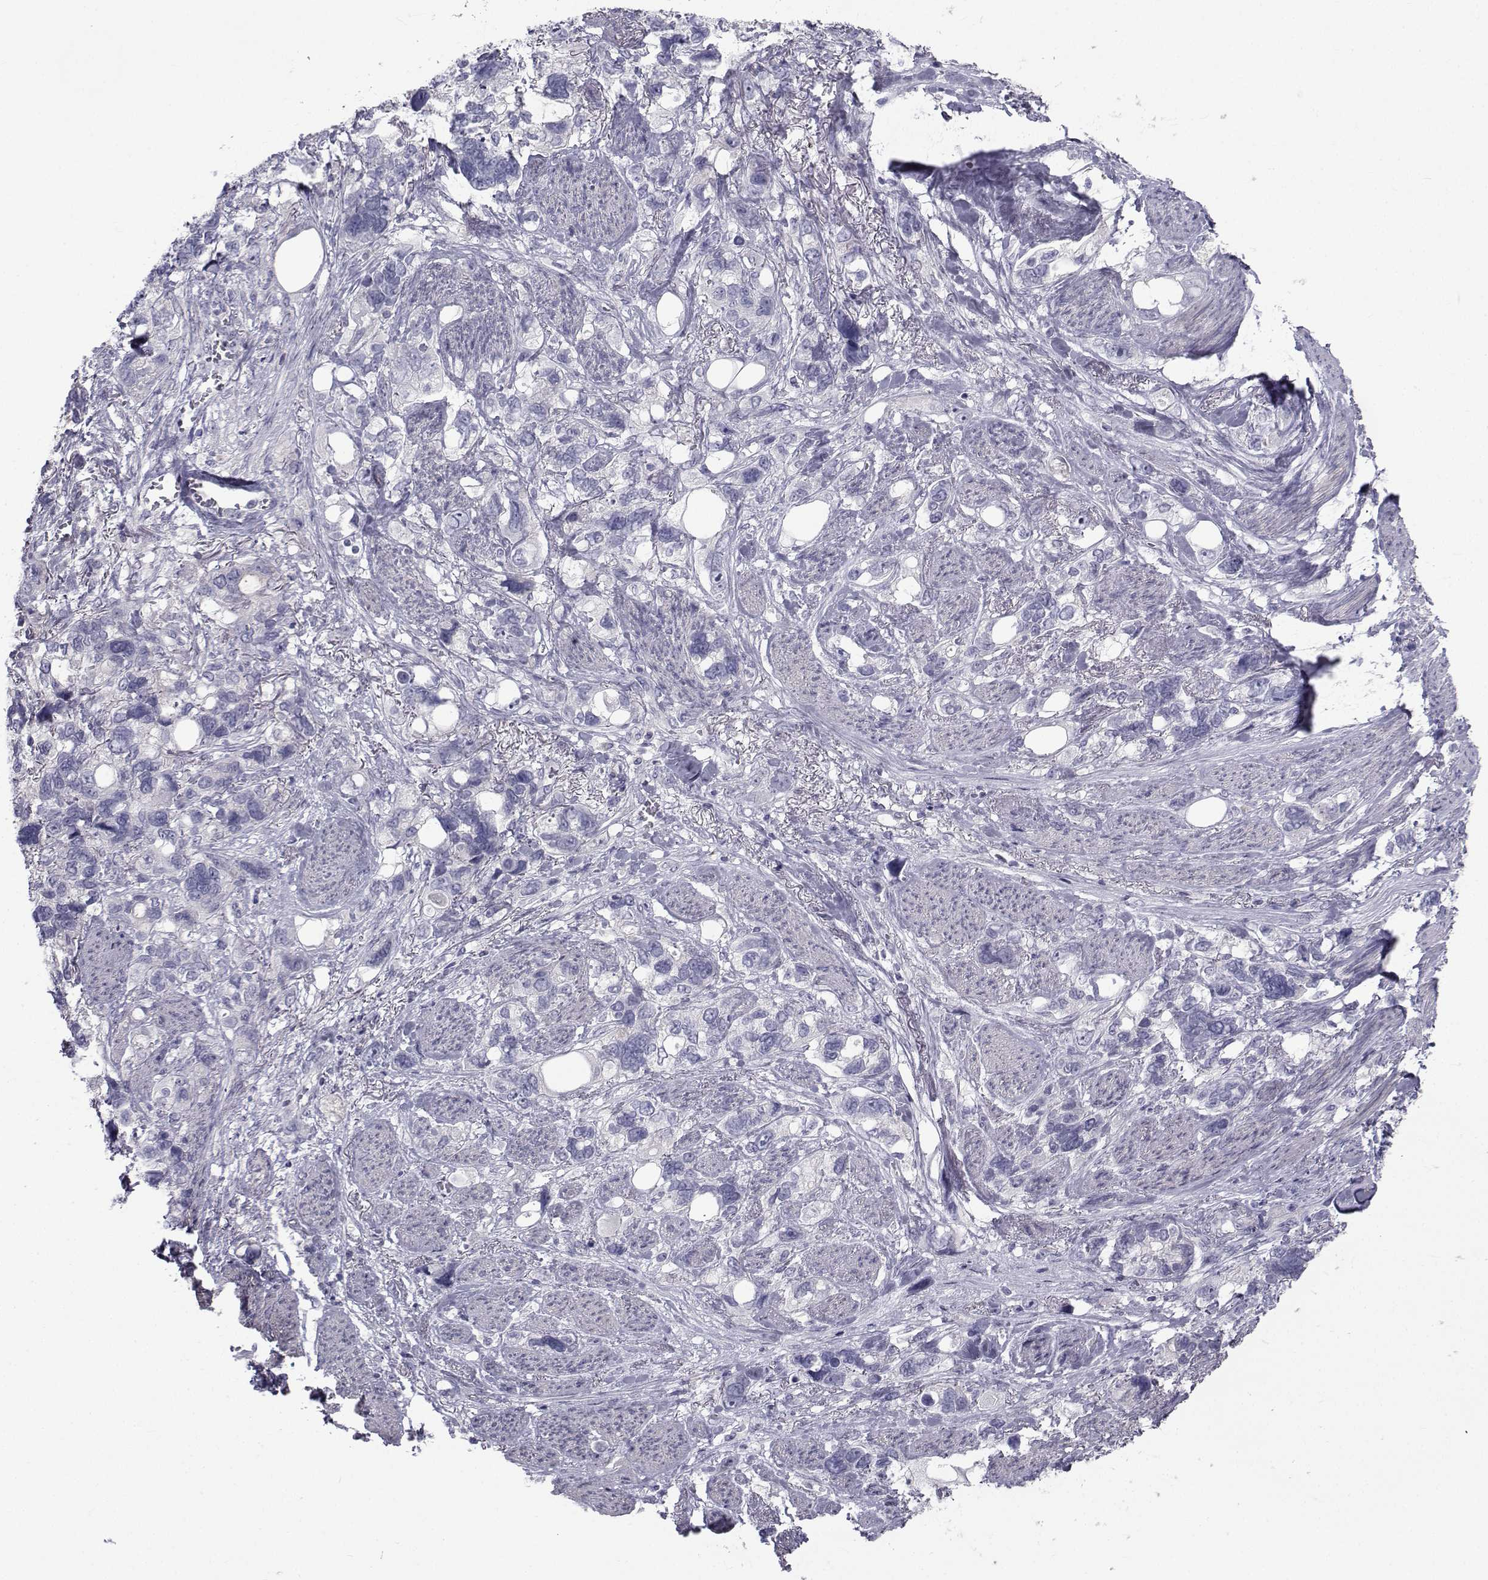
{"staining": {"intensity": "negative", "quantity": "none", "location": "none"}, "tissue": "stomach cancer", "cell_type": "Tumor cells", "image_type": "cancer", "snomed": [{"axis": "morphology", "description": "Adenocarcinoma, NOS"}, {"axis": "topography", "description": "Stomach, upper"}], "caption": "Stomach adenocarcinoma stained for a protein using immunohistochemistry (IHC) reveals no staining tumor cells.", "gene": "FDXR", "patient": {"sex": "female", "age": 81}}